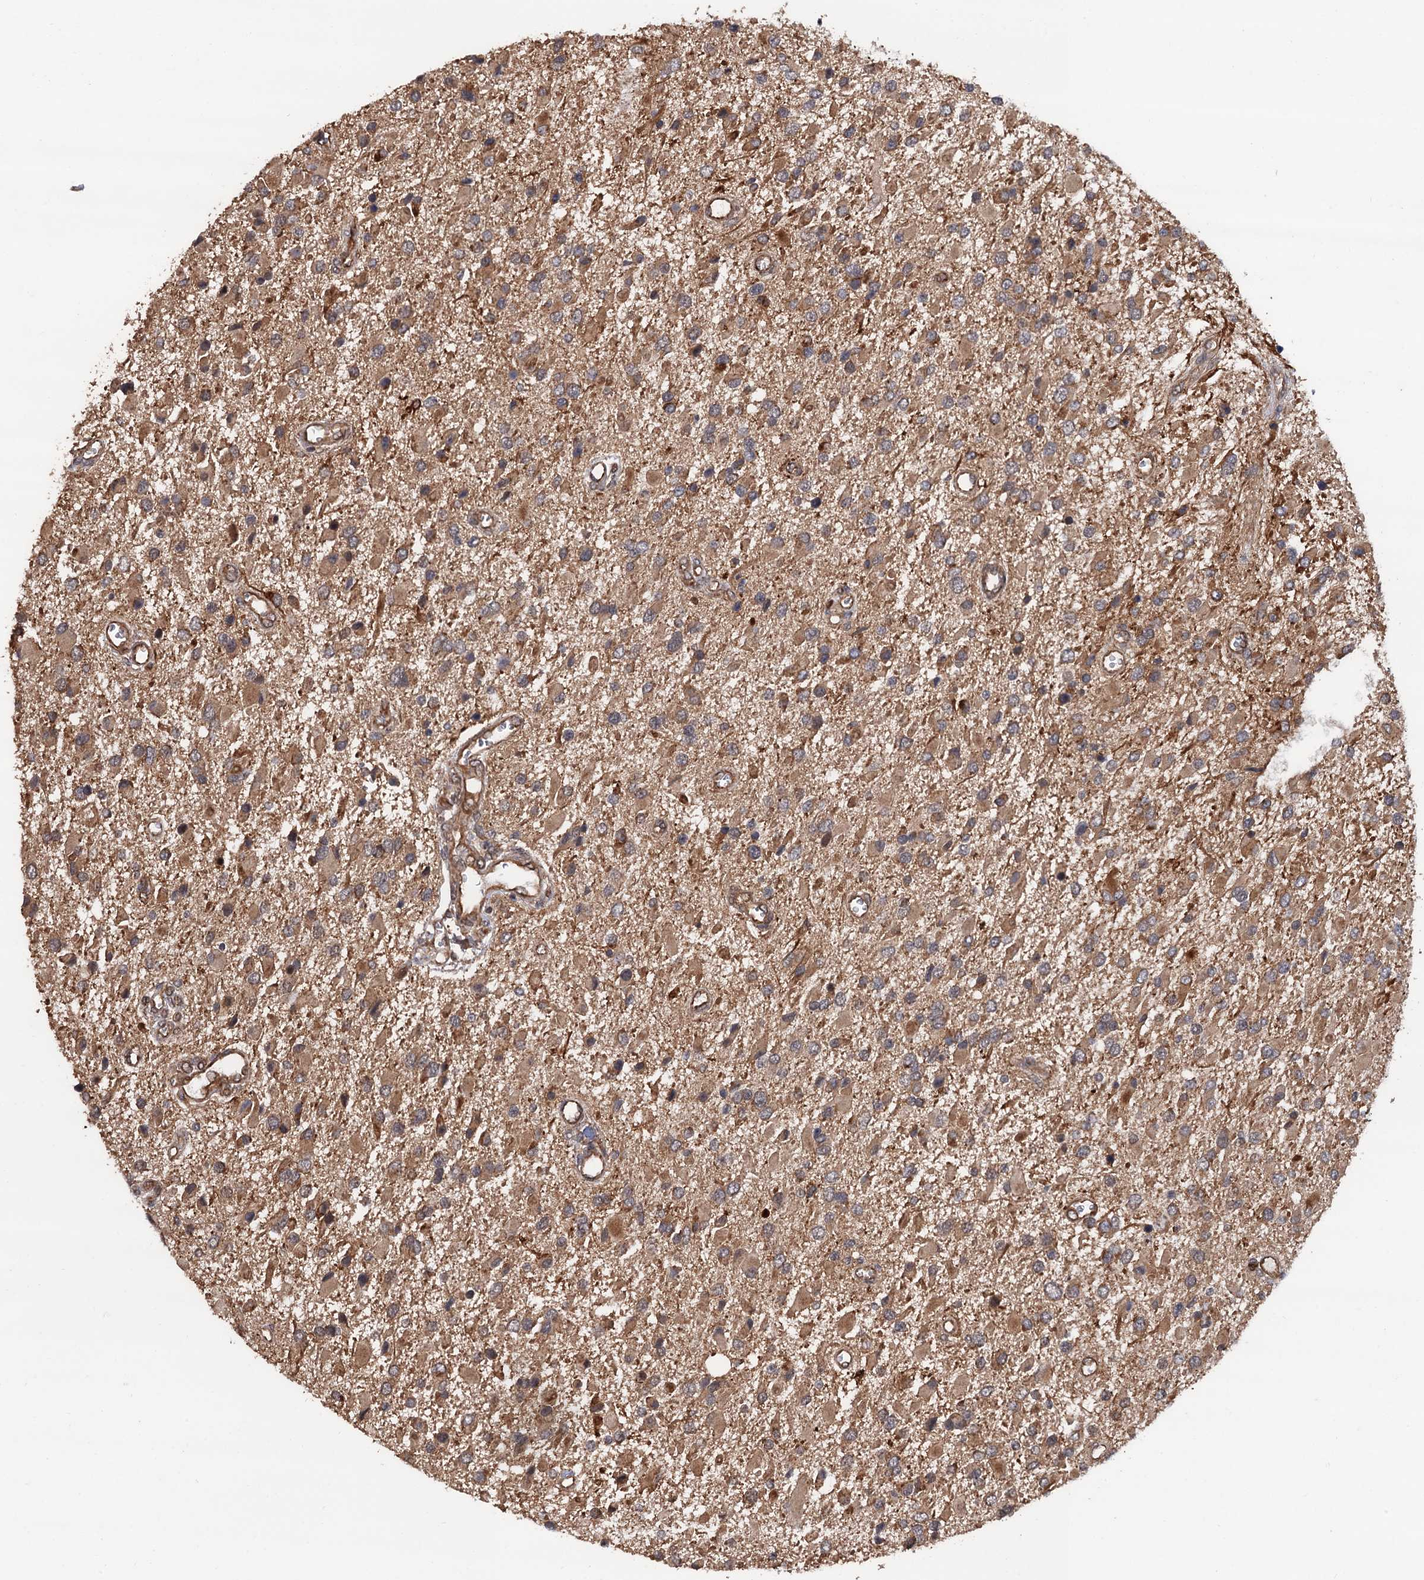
{"staining": {"intensity": "moderate", "quantity": ">75%", "location": "cytoplasmic/membranous"}, "tissue": "glioma", "cell_type": "Tumor cells", "image_type": "cancer", "snomed": [{"axis": "morphology", "description": "Glioma, malignant, High grade"}, {"axis": "topography", "description": "Brain"}], "caption": "Approximately >75% of tumor cells in human glioma reveal moderate cytoplasmic/membranous protein staining as visualized by brown immunohistochemical staining.", "gene": "FSIP1", "patient": {"sex": "male", "age": 53}}